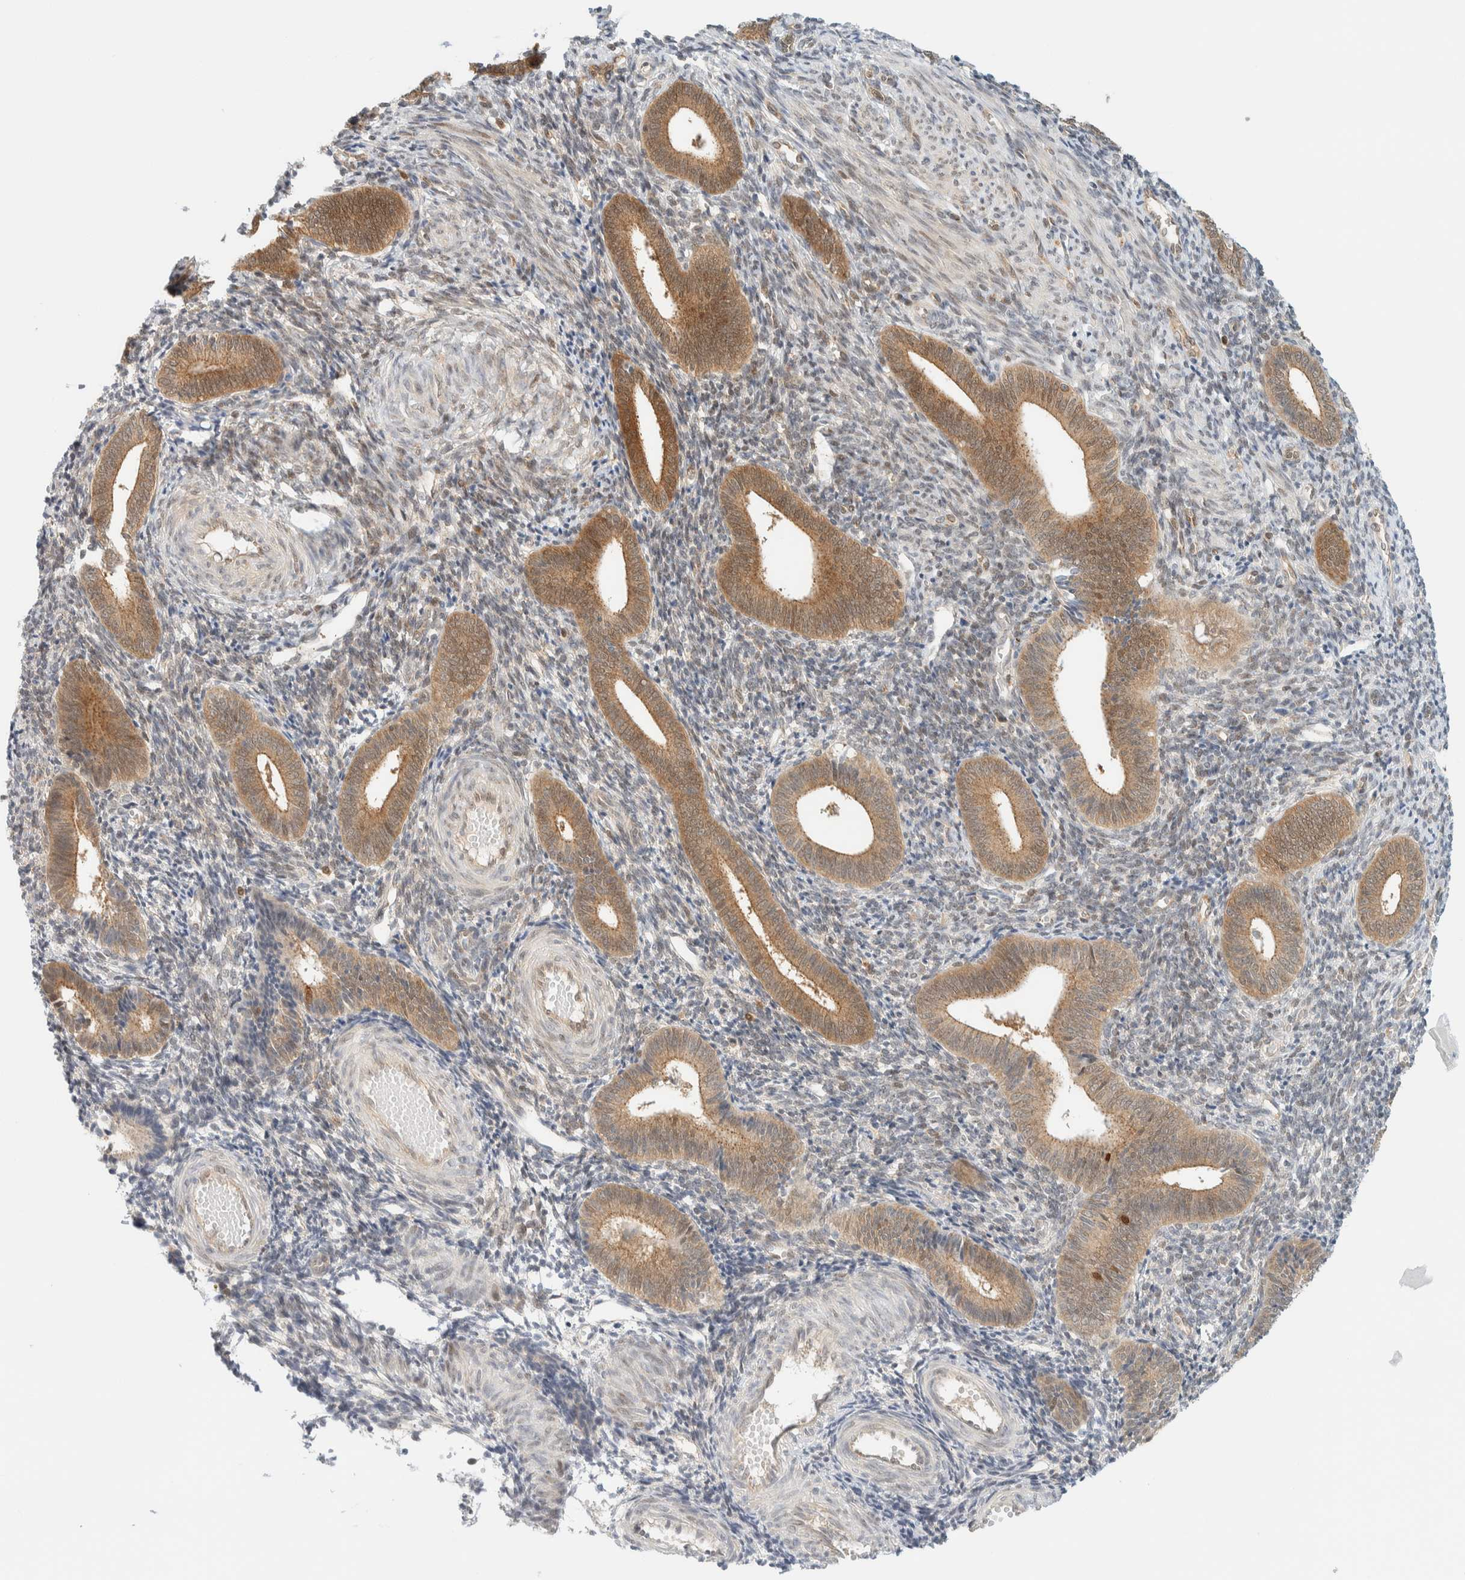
{"staining": {"intensity": "moderate", "quantity": ">75%", "location": "cytoplasmic/membranous,nuclear"}, "tissue": "endometrium", "cell_type": "Cells in endometrial stroma", "image_type": "normal", "snomed": [{"axis": "morphology", "description": "Normal tissue, NOS"}, {"axis": "topography", "description": "Uterus"}, {"axis": "topography", "description": "Endometrium"}], "caption": "IHC (DAB (3,3'-diaminobenzidine)) staining of benign endometrium demonstrates moderate cytoplasmic/membranous,nuclear protein positivity in about >75% of cells in endometrial stroma. (Stains: DAB in brown, nuclei in blue, Microscopy: brightfield microscopy at high magnification).", "gene": "PCYT2", "patient": {"sex": "female", "age": 33}}